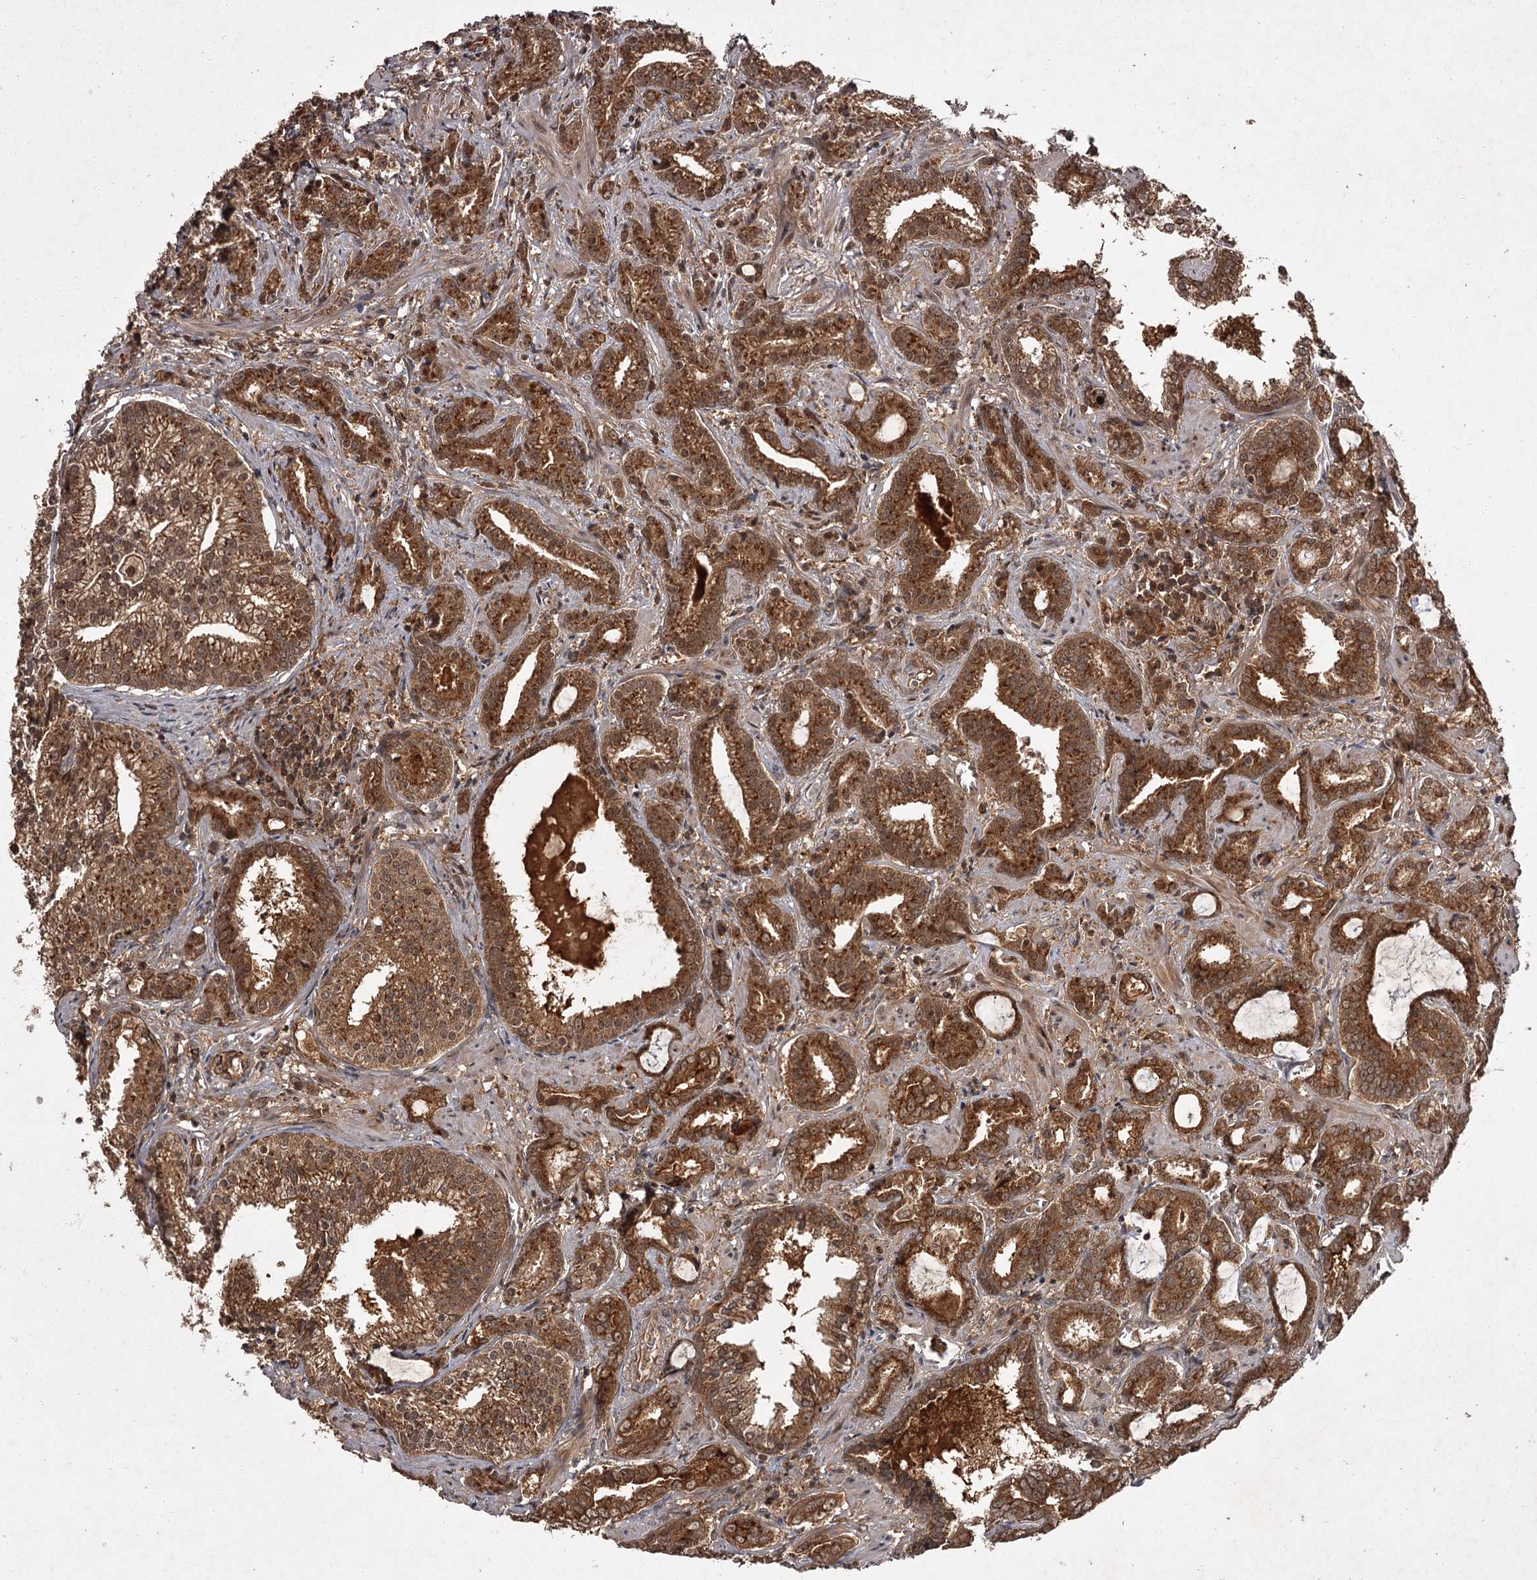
{"staining": {"intensity": "strong", "quantity": ">75%", "location": "cytoplasmic/membranous"}, "tissue": "prostate cancer", "cell_type": "Tumor cells", "image_type": "cancer", "snomed": [{"axis": "morphology", "description": "Adenocarcinoma, High grade"}, {"axis": "topography", "description": "Prostate and seminal vesicle, NOS"}], "caption": "Protein staining by immunohistochemistry (IHC) demonstrates strong cytoplasmic/membranous expression in about >75% of tumor cells in prostate cancer.", "gene": "TBC1D23", "patient": {"sex": "male", "age": 67}}